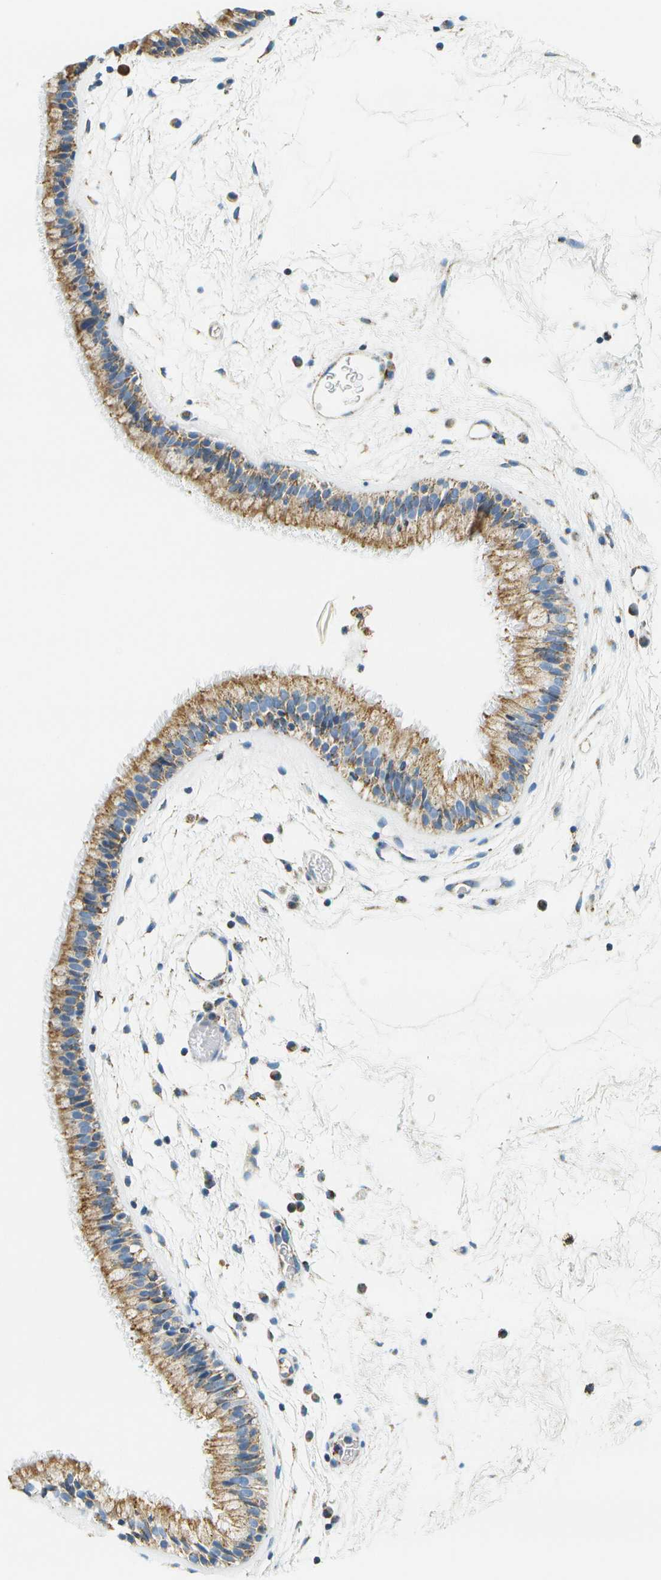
{"staining": {"intensity": "moderate", "quantity": ">75%", "location": "cytoplasmic/membranous"}, "tissue": "nasopharynx", "cell_type": "Respiratory epithelial cells", "image_type": "normal", "snomed": [{"axis": "morphology", "description": "Normal tissue, NOS"}, {"axis": "morphology", "description": "Inflammation, NOS"}, {"axis": "topography", "description": "Nasopharynx"}], "caption": "This micrograph shows immunohistochemistry (IHC) staining of normal human nasopharynx, with medium moderate cytoplasmic/membranous positivity in about >75% of respiratory epithelial cells.", "gene": "HLCS", "patient": {"sex": "male", "age": 48}}